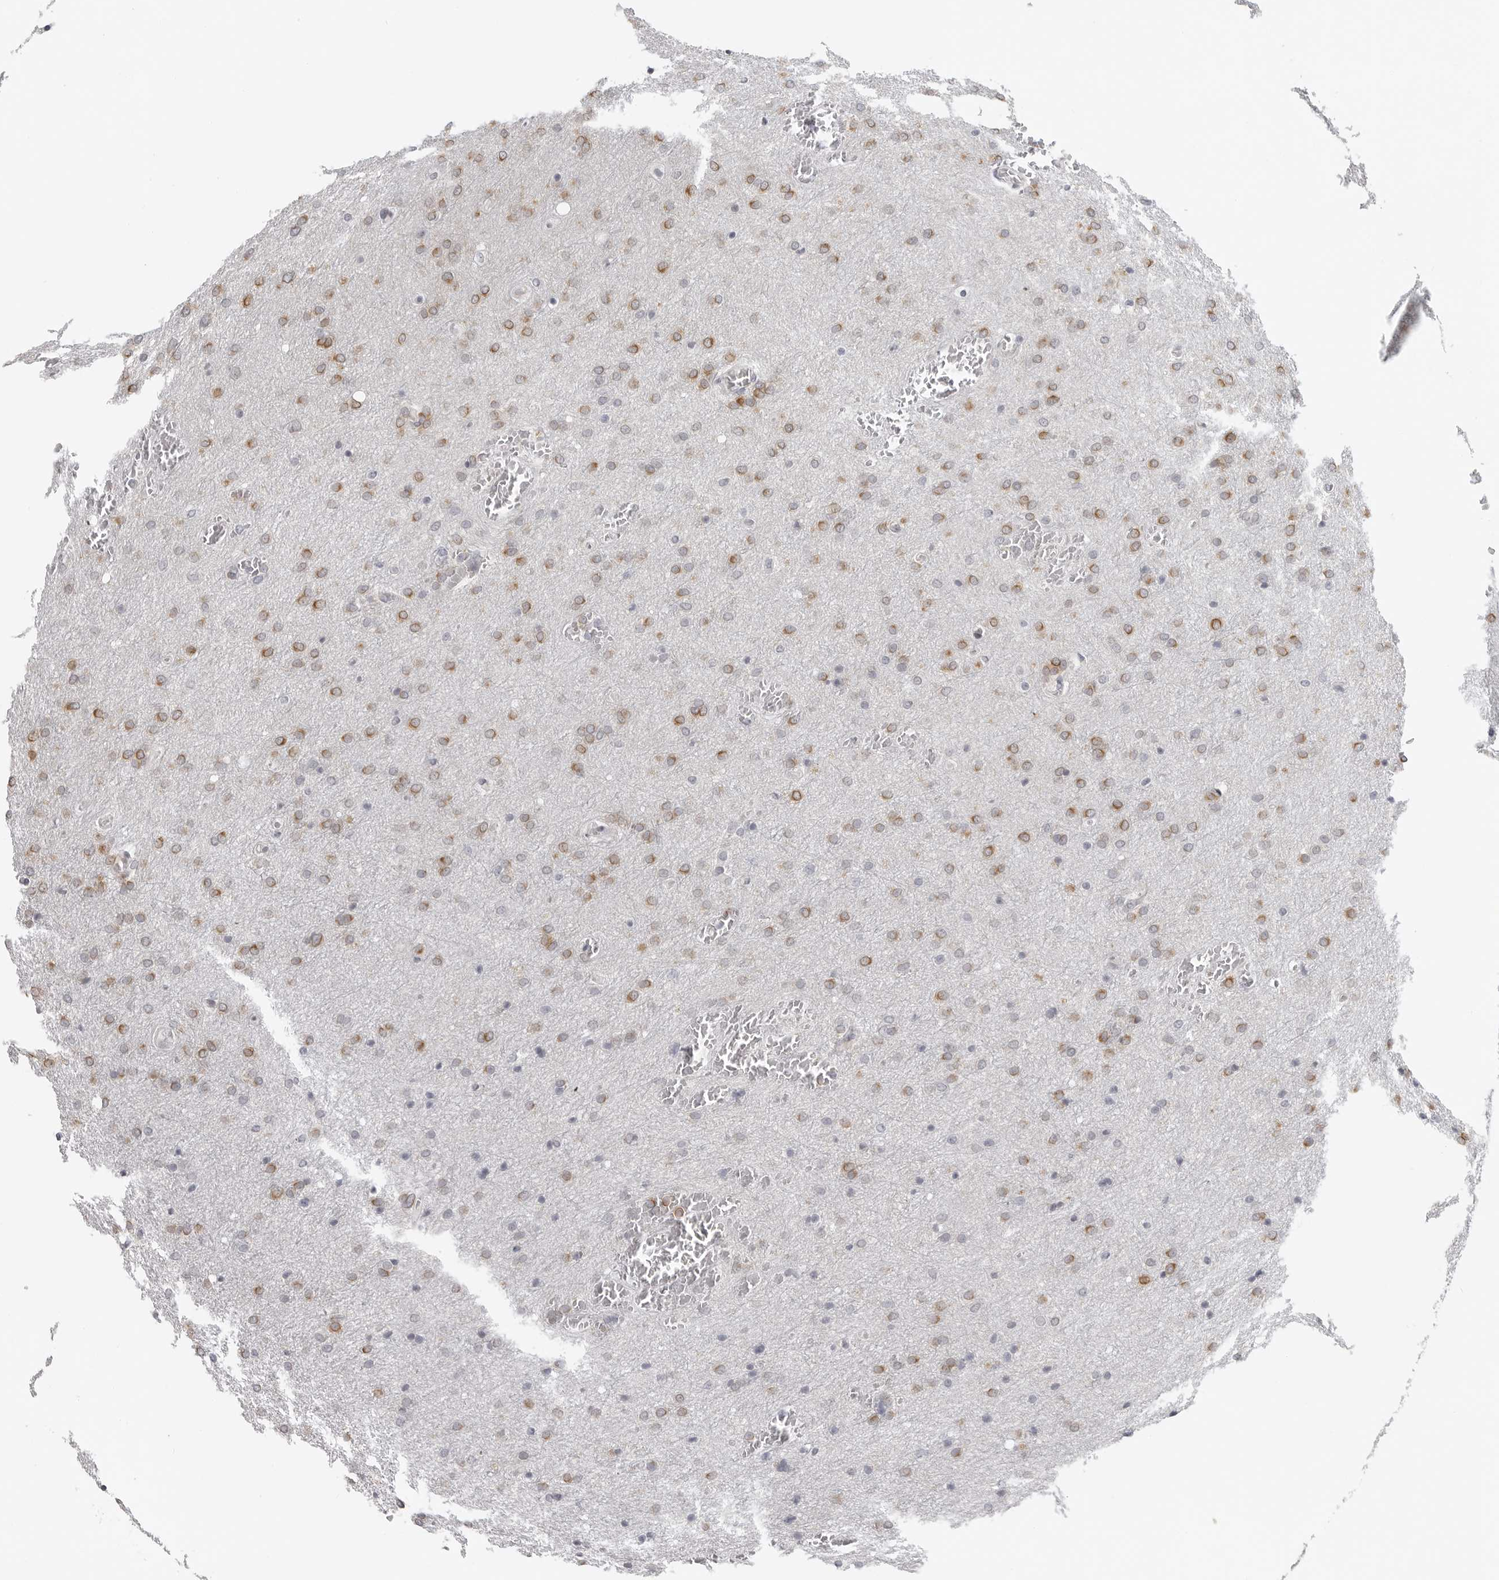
{"staining": {"intensity": "moderate", "quantity": ">75%", "location": "cytoplasmic/membranous"}, "tissue": "glioma", "cell_type": "Tumor cells", "image_type": "cancer", "snomed": [{"axis": "morphology", "description": "Glioma, malignant, Low grade"}, {"axis": "topography", "description": "Brain"}], "caption": "Moderate cytoplasmic/membranous positivity for a protein is seen in approximately >75% of tumor cells of glioma using immunohistochemistry (IHC).", "gene": "MAP7D1", "patient": {"sex": "female", "age": 37}}